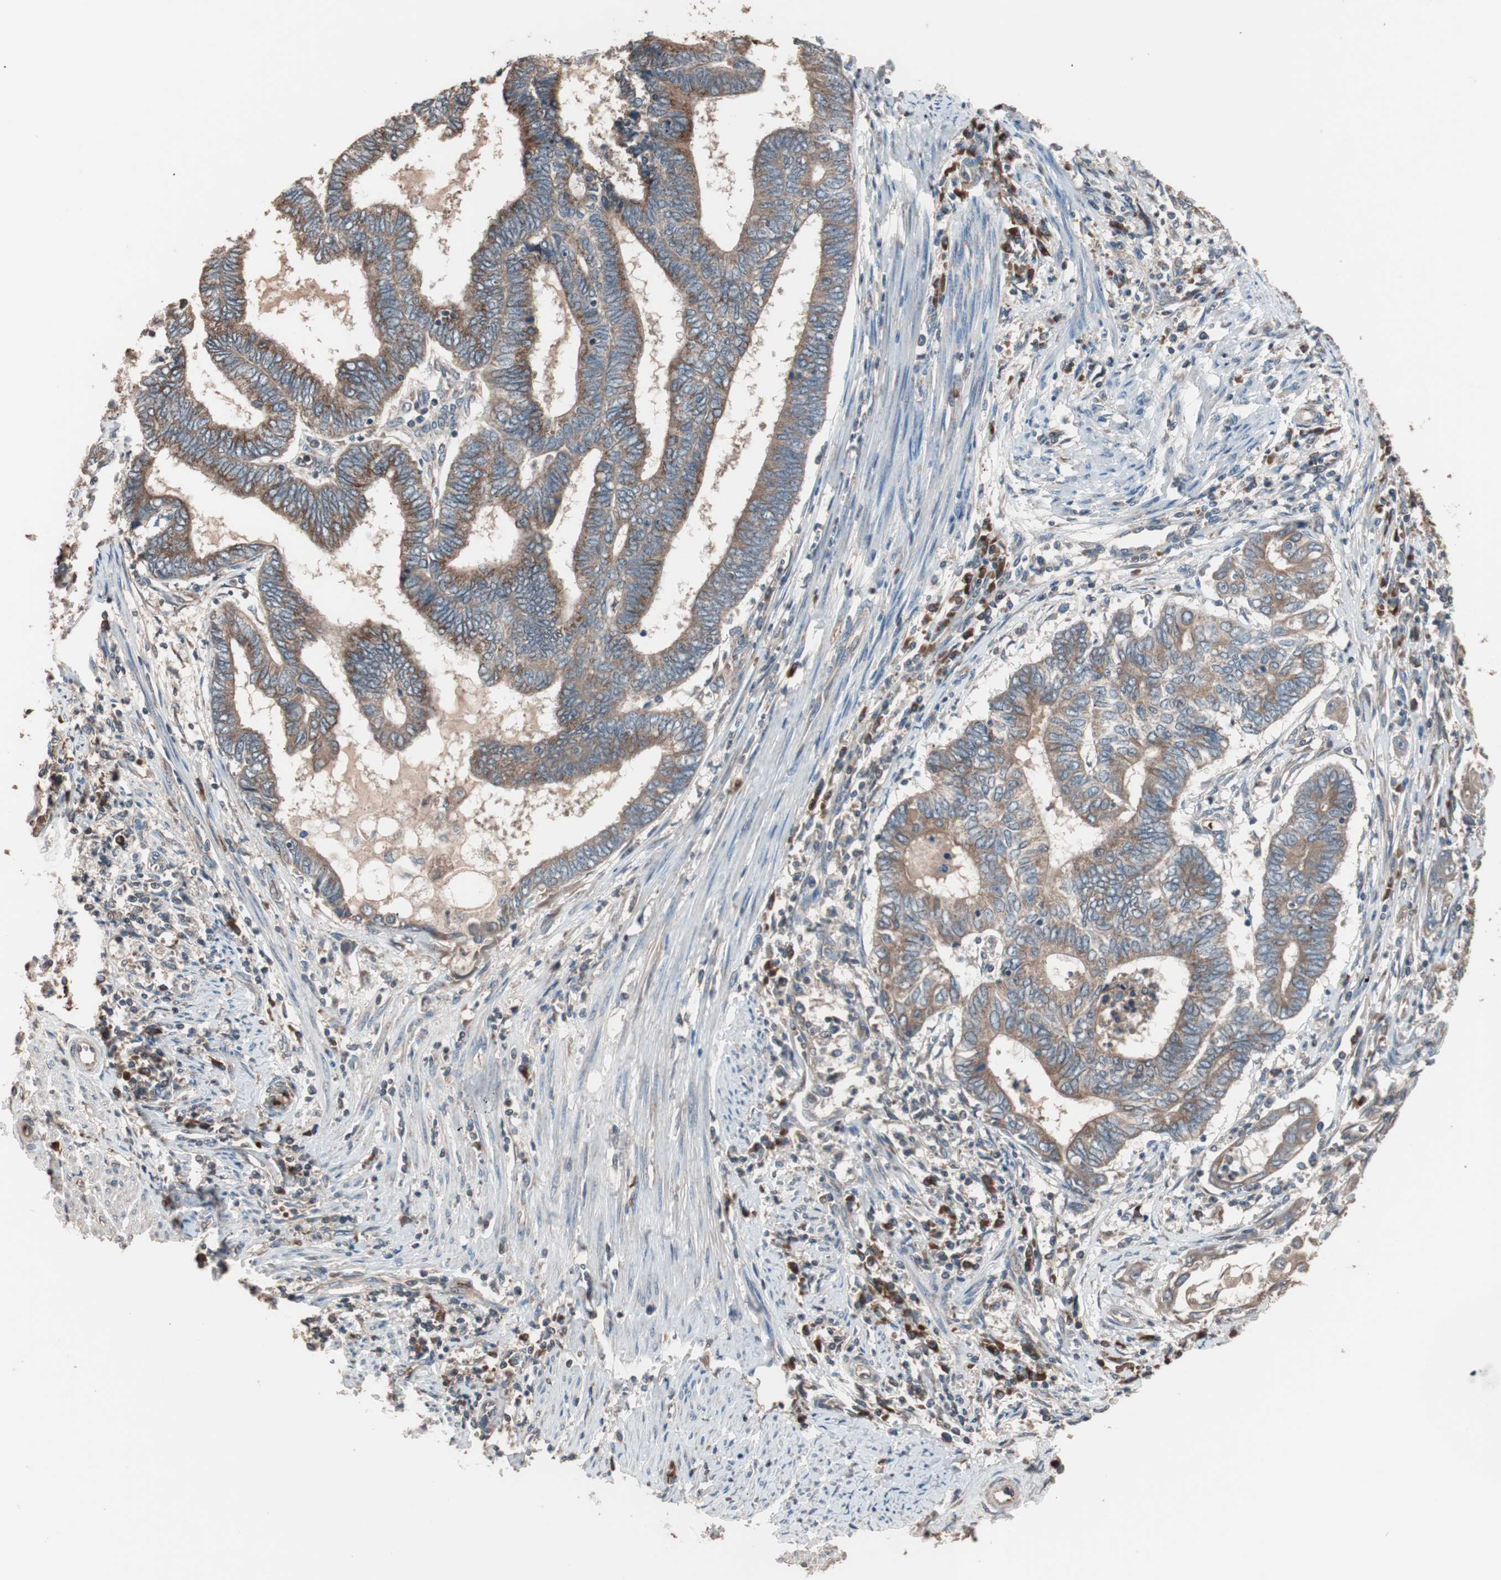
{"staining": {"intensity": "moderate", "quantity": ">75%", "location": "cytoplasmic/membranous"}, "tissue": "endometrial cancer", "cell_type": "Tumor cells", "image_type": "cancer", "snomed": [{"axis": "morphology", "description": "Adenocarcinoma, NOS"}, {"axis": "topography", "description": "Uterus"}, {"axis": "topography", "description": "Endometrium"}], "caption": "Endometrial cancer was stained to show a protein in brown. There is medium levels of moderate cytoplasmic/membranous positivity in approximately >75% of tumor cells.", "gene": "GLYCTK", "patient": {"sex": "female", "age": 70}}